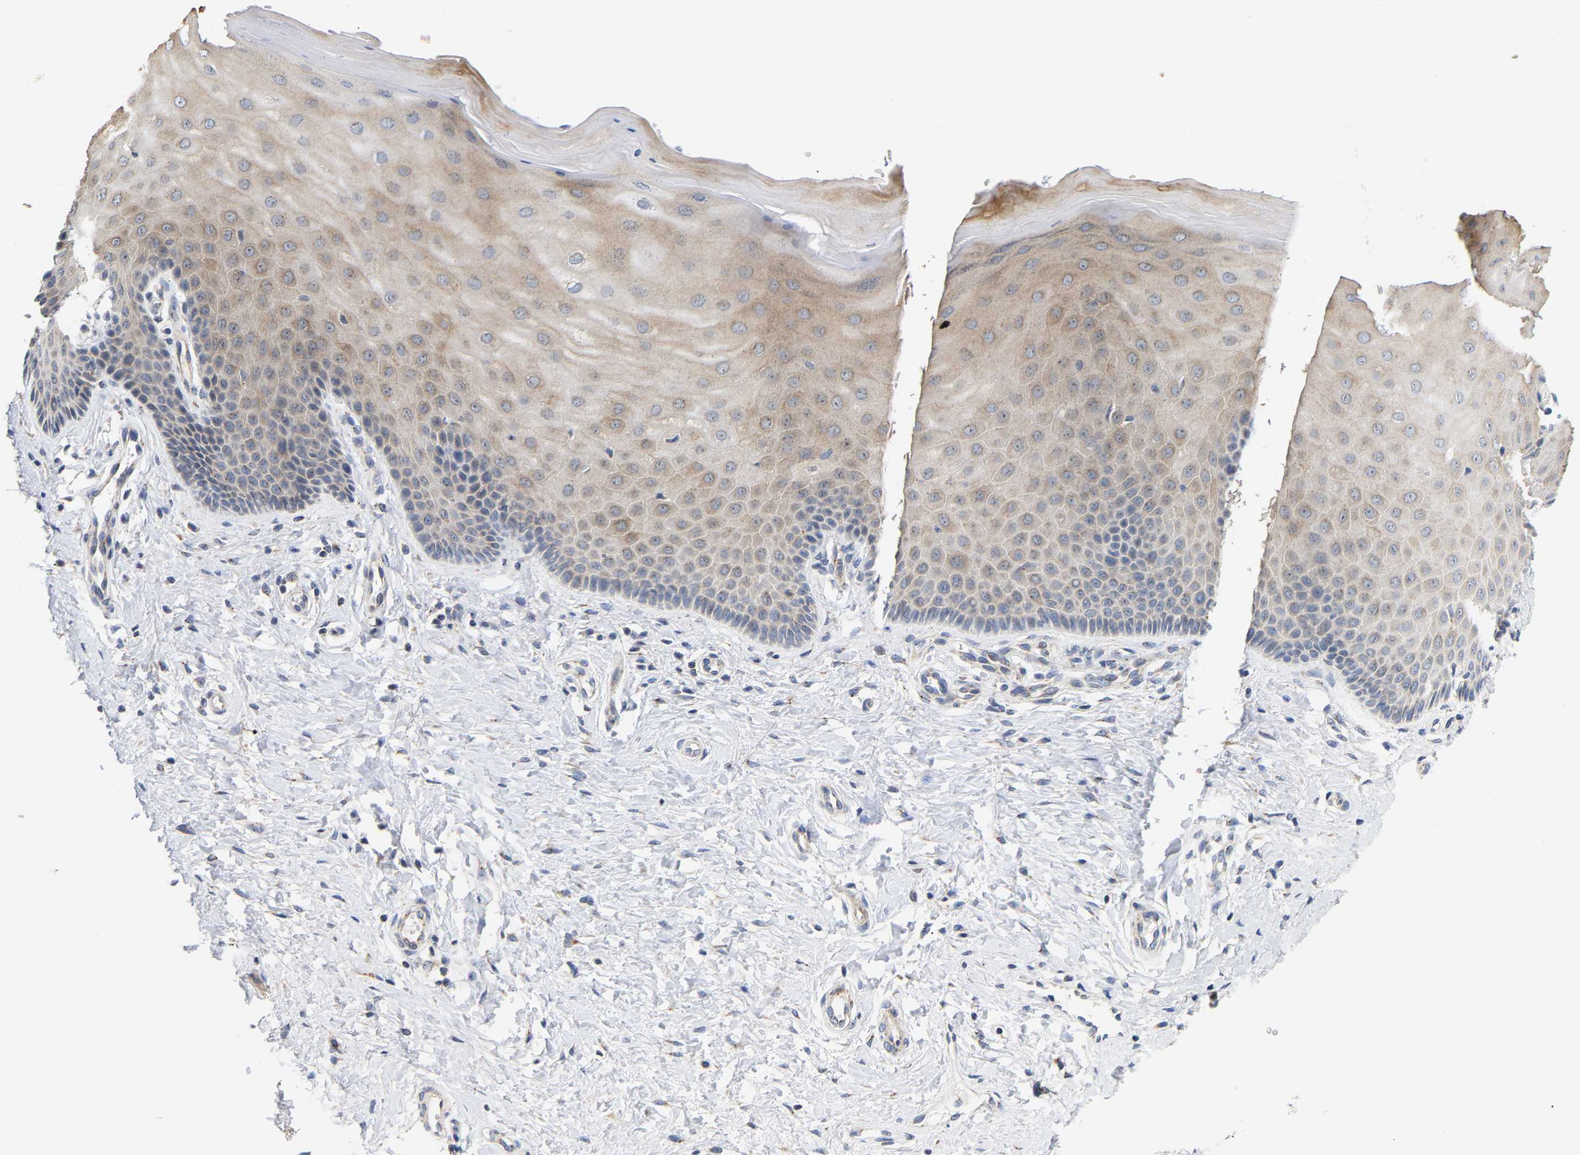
{"staining": {"intensity": "weak", "quantity": ">75%", "location": "cytoplasmic/membranous"}, "tissue": "cervix", "cell_type": "Glandular cells", "image_type": "normal", "snomed": [{"axis": "morphology", "description": "Normal tissue, NOS"}, {"axis": "topography", "description": "Cervix"}], "caption": "DAB (3,3'-diaminobenzidine) immunohistochemical staining of normal cervix displays weak cytoplasmic/membranous protein positivity in approximately >75% of glandular cells.", "gene": "PCNT", "patient": {"sex": "female", "age": 55}}